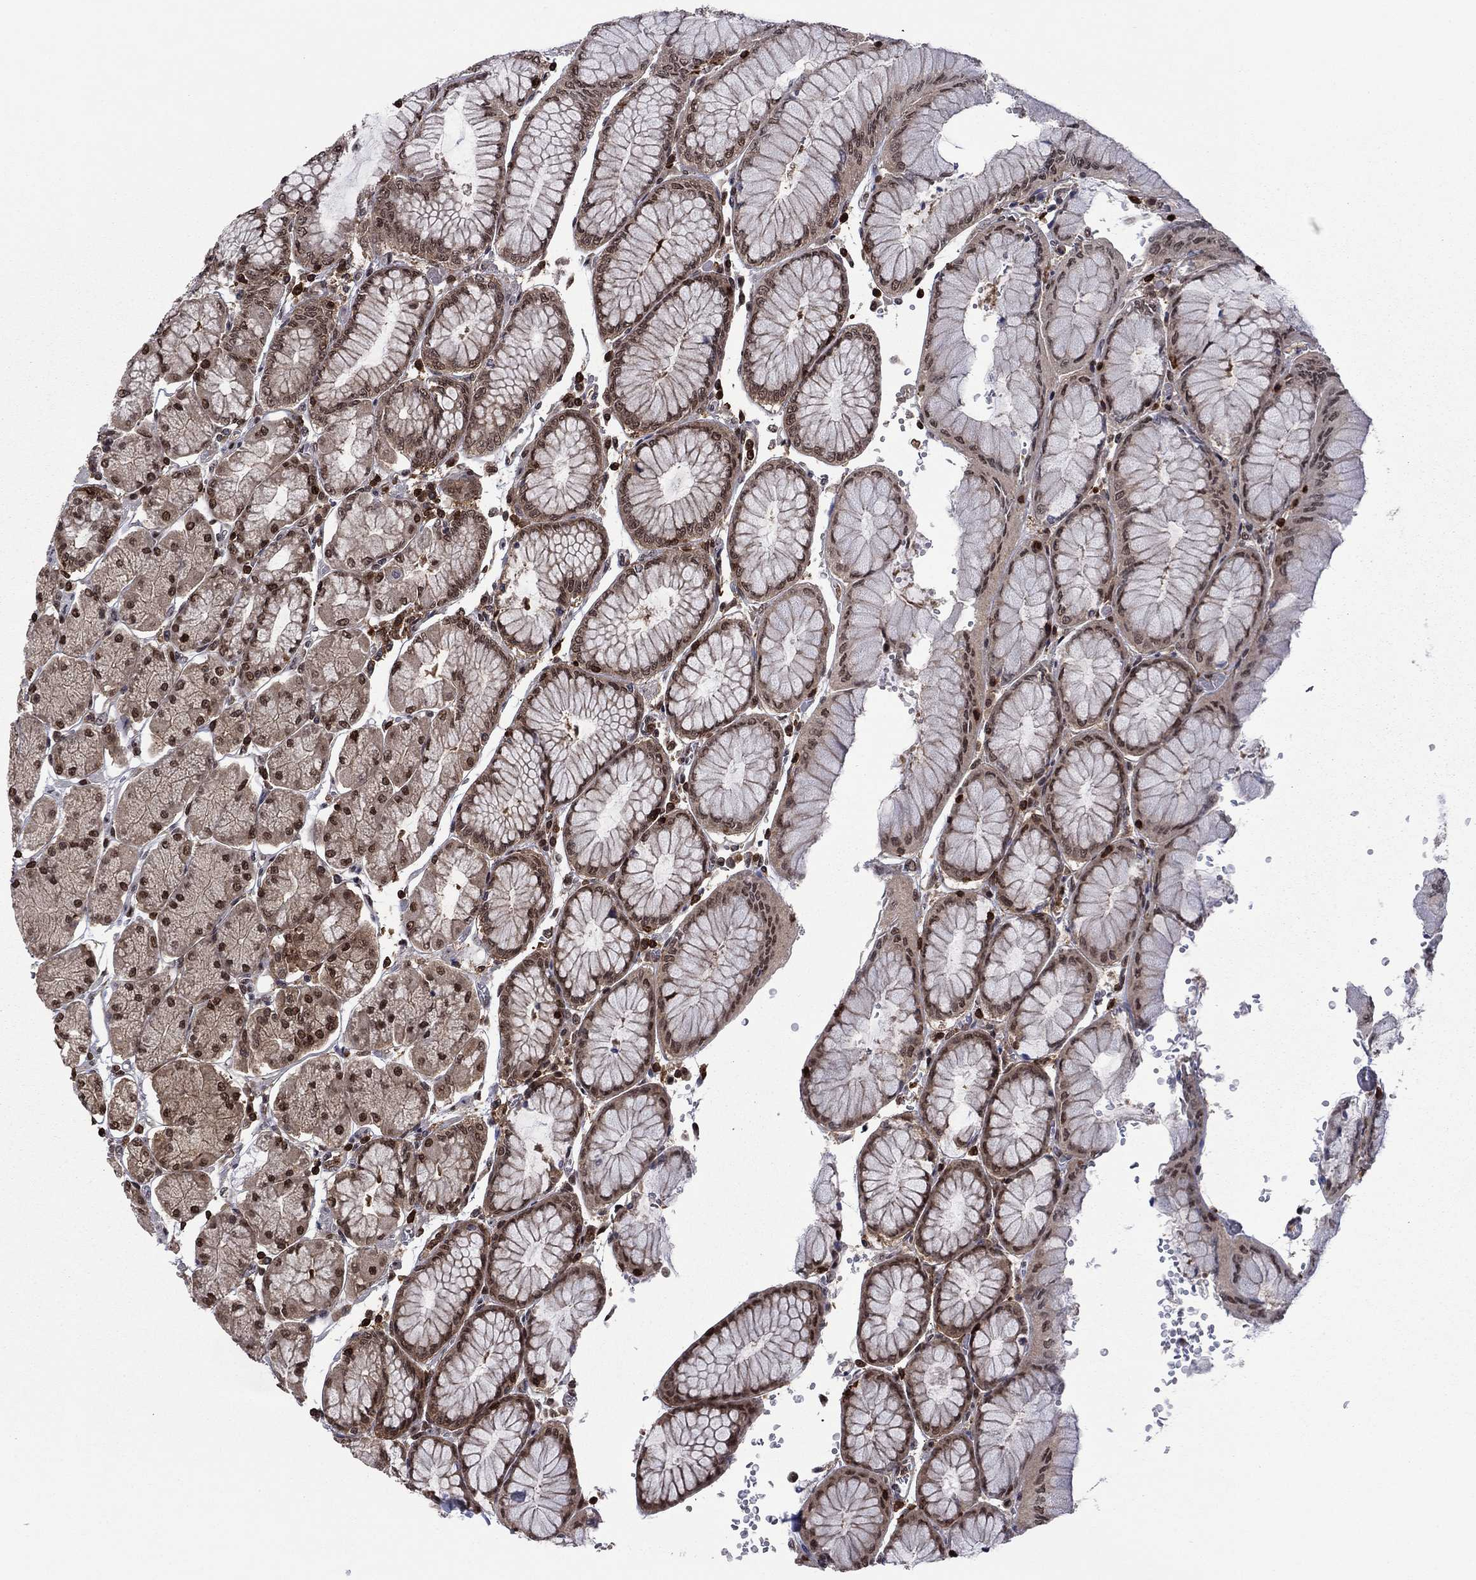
{"staining": {"intensity": "moderate", "quantity": ">75%", "location": "cytoplasmic/membranous,nuclear"}, "tissue": "stomach", "cell_type": "Glandular cells", "image_type": "normal", "snomed": [{"axis": "morphology", "description": "Normal tissue, NOS"}, {"axis": "morphology", "description": "Adenocarcinoma, NOS"}, {"axis": "topography", "description": "Stomach, upper"}, {"axis": "topography", "description": "Stomach"}], "caption": "Protein staining demonstrates moderate cytoplasmic/membranous,nuclear staining in about >75% of glandular cells in normal stomach.", "gene": "PSMD2", "patient": {"sex": "male", "age": 76}}